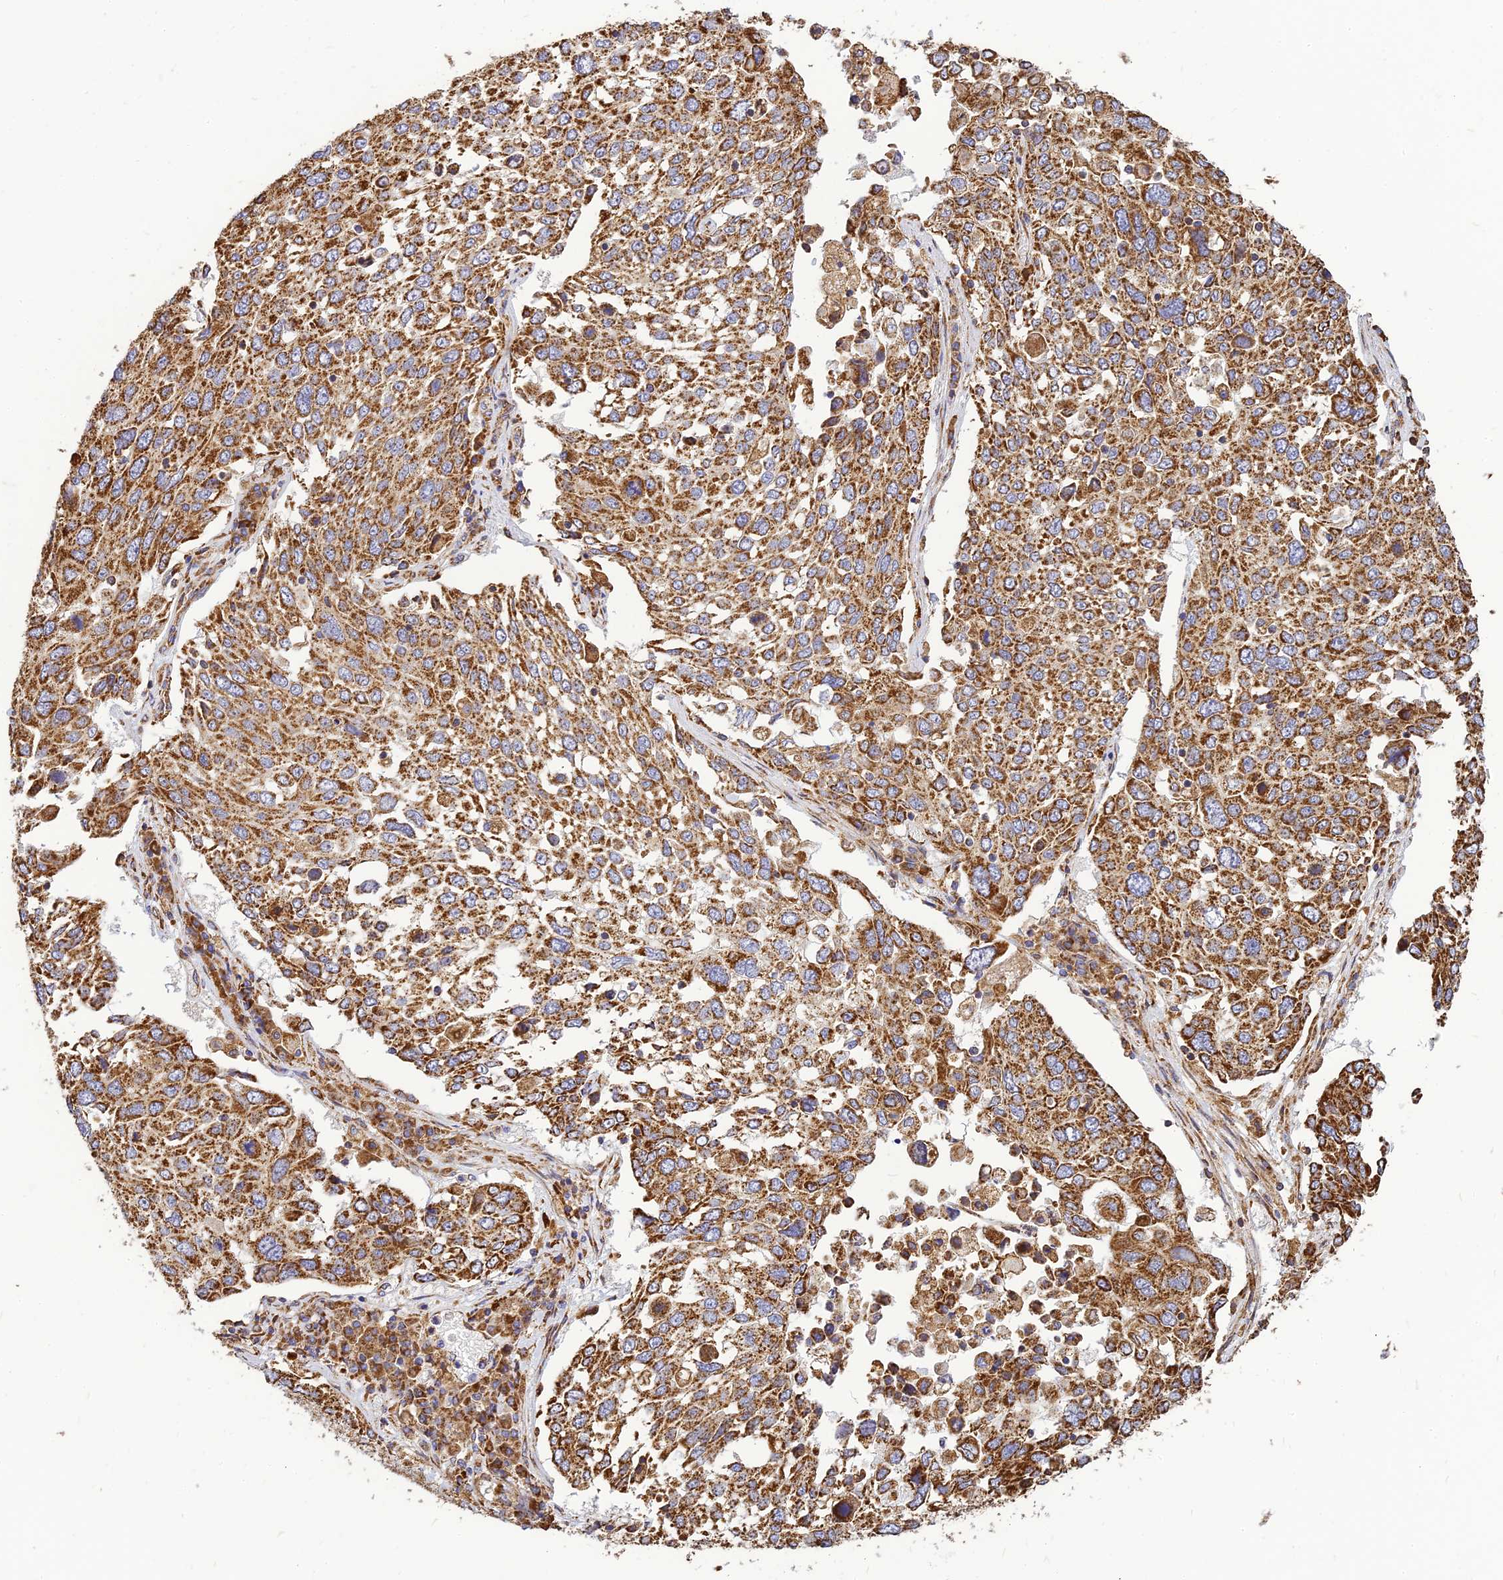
{"staining": {"intensity": "strong", "quantity": ">75%", "location": "cytoplasmic/membranous"}, "tissue": "lung cancer", "cell_type": "Tumor cells", "image_type": "cancer", "snomed": [{"axis": "morphology", "description": "Squamous cell carcinoma, NOS"}, {"axis": "topography", "description": "Lung"}], "caption": "Brown immunohistochemical staining in squamous cell carcinoma (lung) demonstrates strong cytoplasmic/membranous expression in approximately >75% of tumor cells.", "gene": "THUMPD2", "patient": {"sex": "male", "age": 65}}